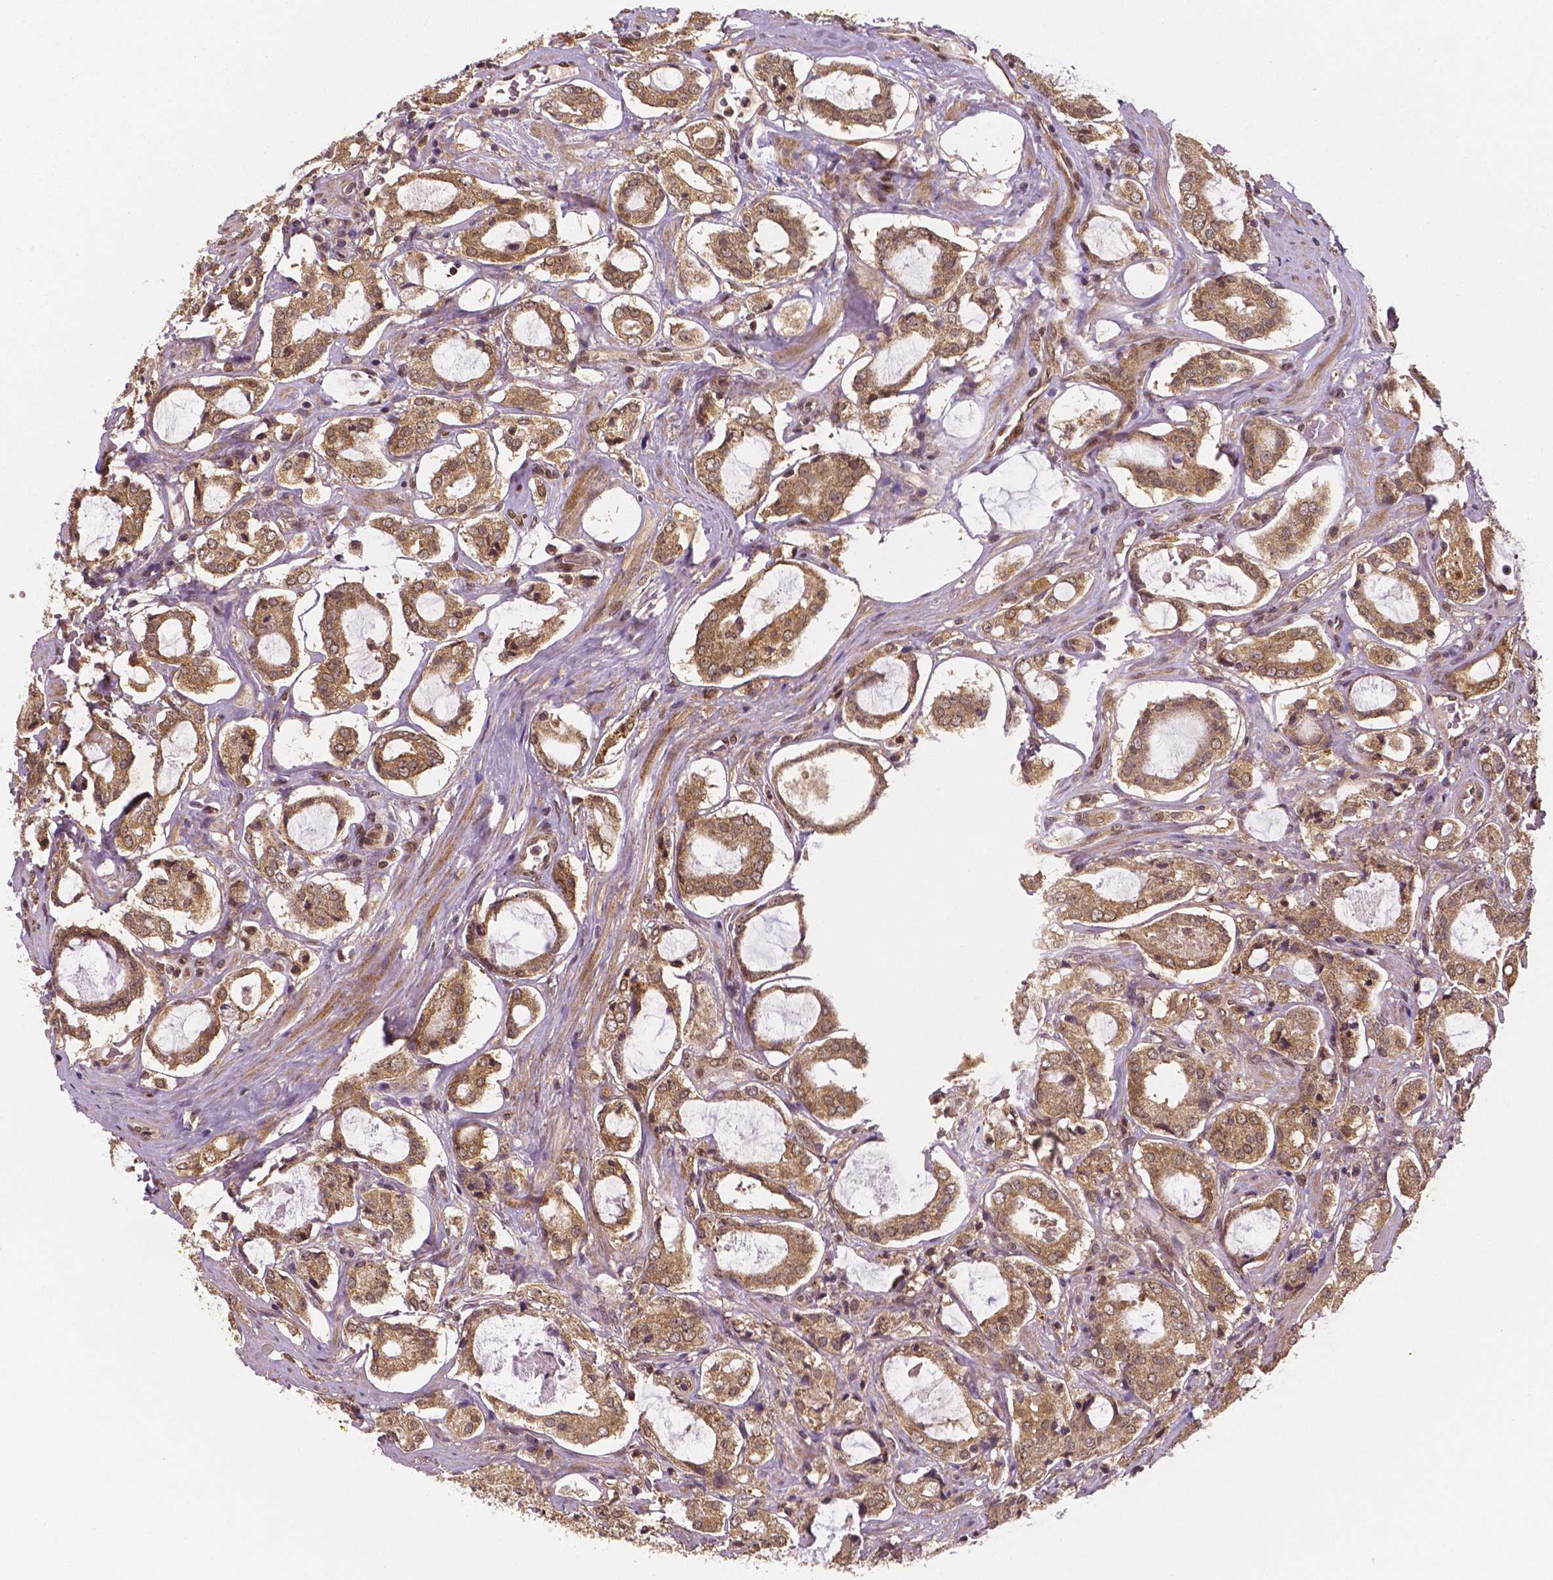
{"staining": {"intensity": "moderate", "quantity": ">75%", "location": "cytoplasmic/membranous,nuclear"}, "tissue": "prostate cancer", "cell_type": "Tumor cells", "image_type": "cancer", "snomed": [{"axis": "morphology", "description": "Adenocarcinoma, NOS"}, {"axis": "topography", "description": "Prostate"}], "caption": "Immunohistochemistry of adenocarcinoma (prostate) shows medium levels of moderate cytoplasmic/membranous and nuclear positivity in about >75% of tumor cells.", "gene": "STAT3", "patient": {"sex": "male", "age": 66}}